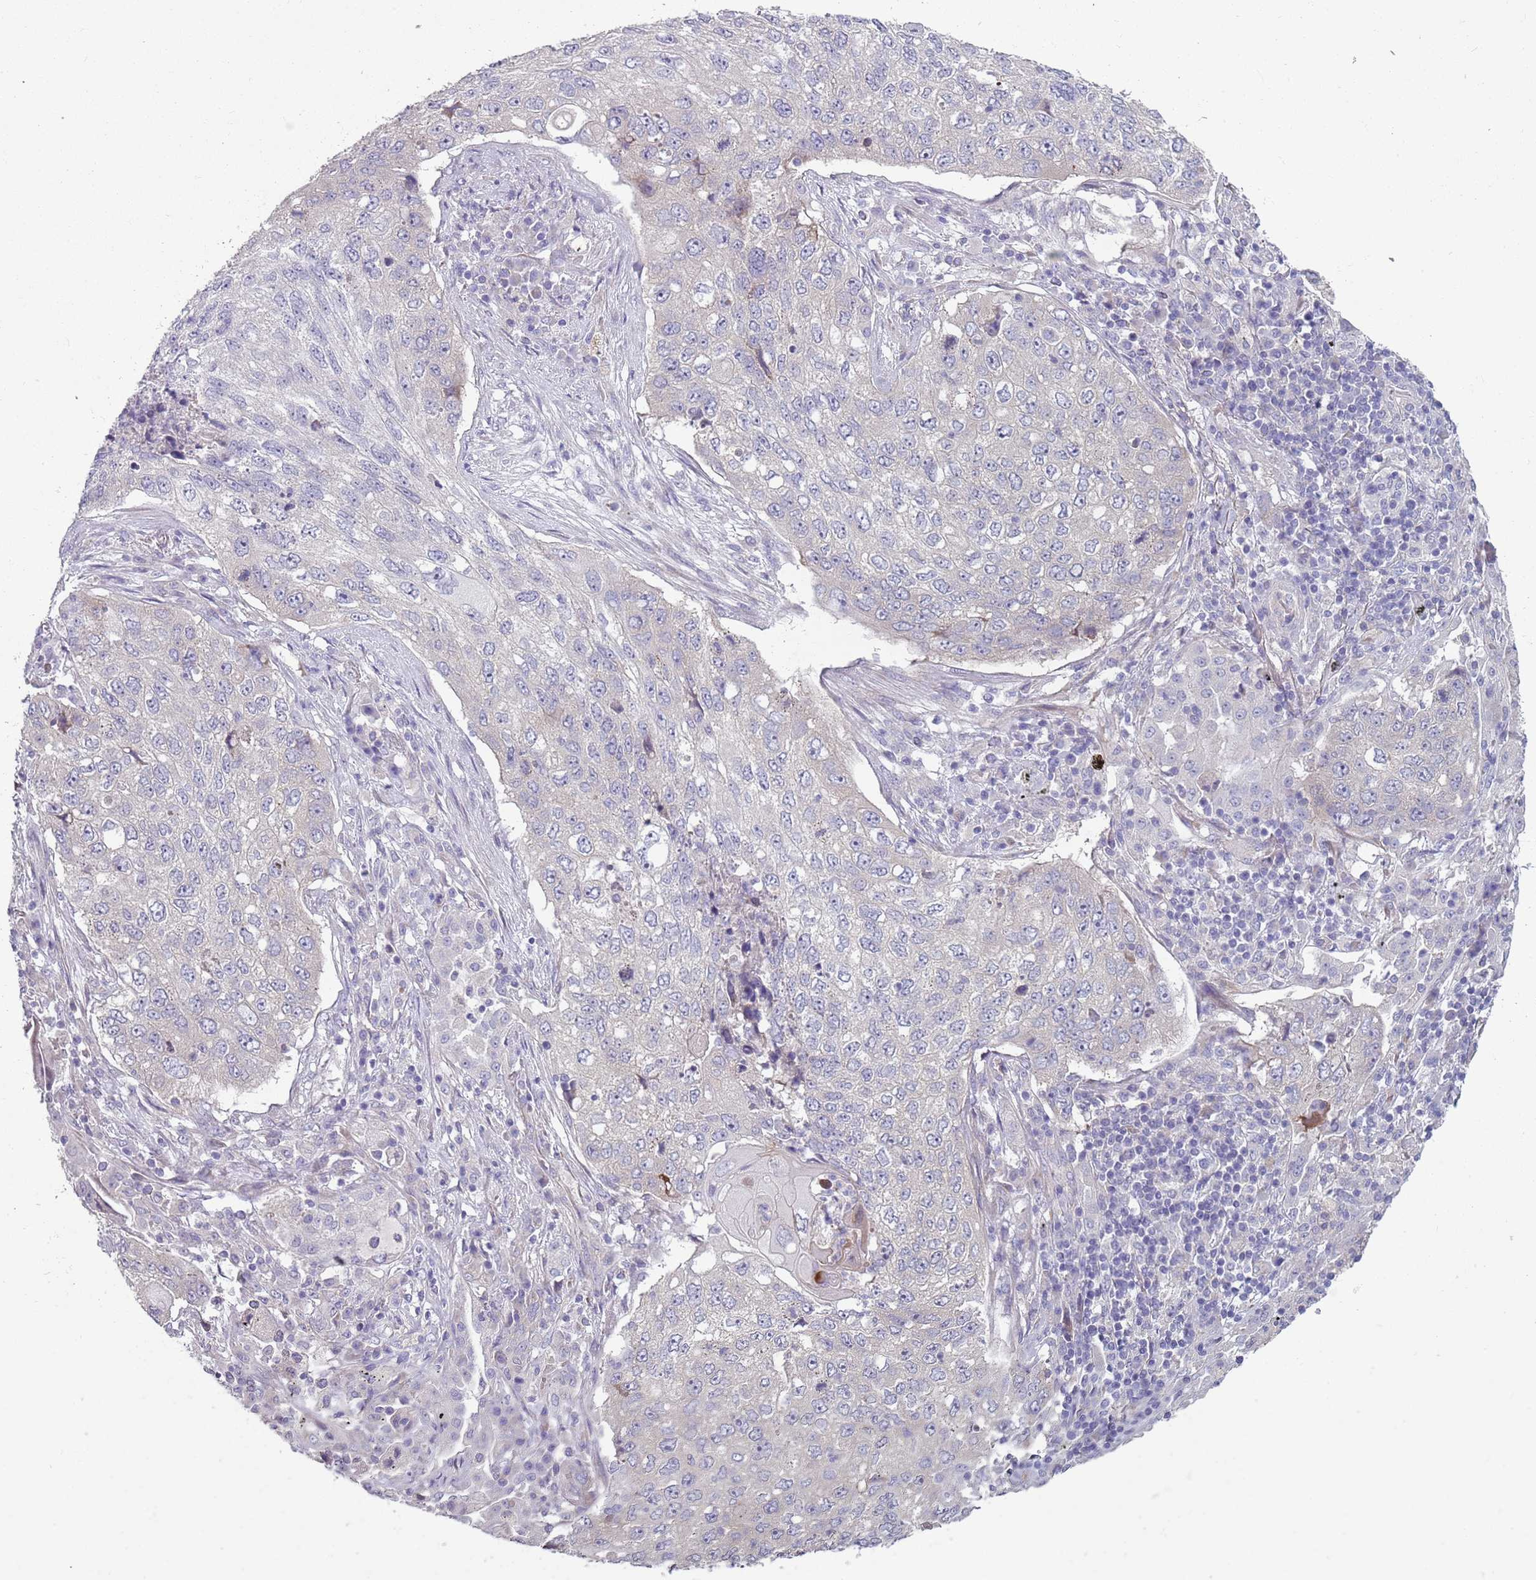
{"staining": {"intensity": "moderate", "quantity": "<25%", "location": "cytoplasmic/membranous"}, "tissue": "lung cancer", "cell_type": "Tumor cells", "image_type": "cancer", "snomed": [{"axis": "morphology", "description": "Squamous cell carcinoma, NOS"}, {"axis": "topography", "description": "Lung"}], "caption": "Immunohistochemical staining of lung squamous cell carcinoma demonstrates low levels of moderate cytoplasmic/membranous positivity in approximately <25% of tumor cells.", "gene": "ZNF583", "patient": {"sex": "female", "age": 63}}